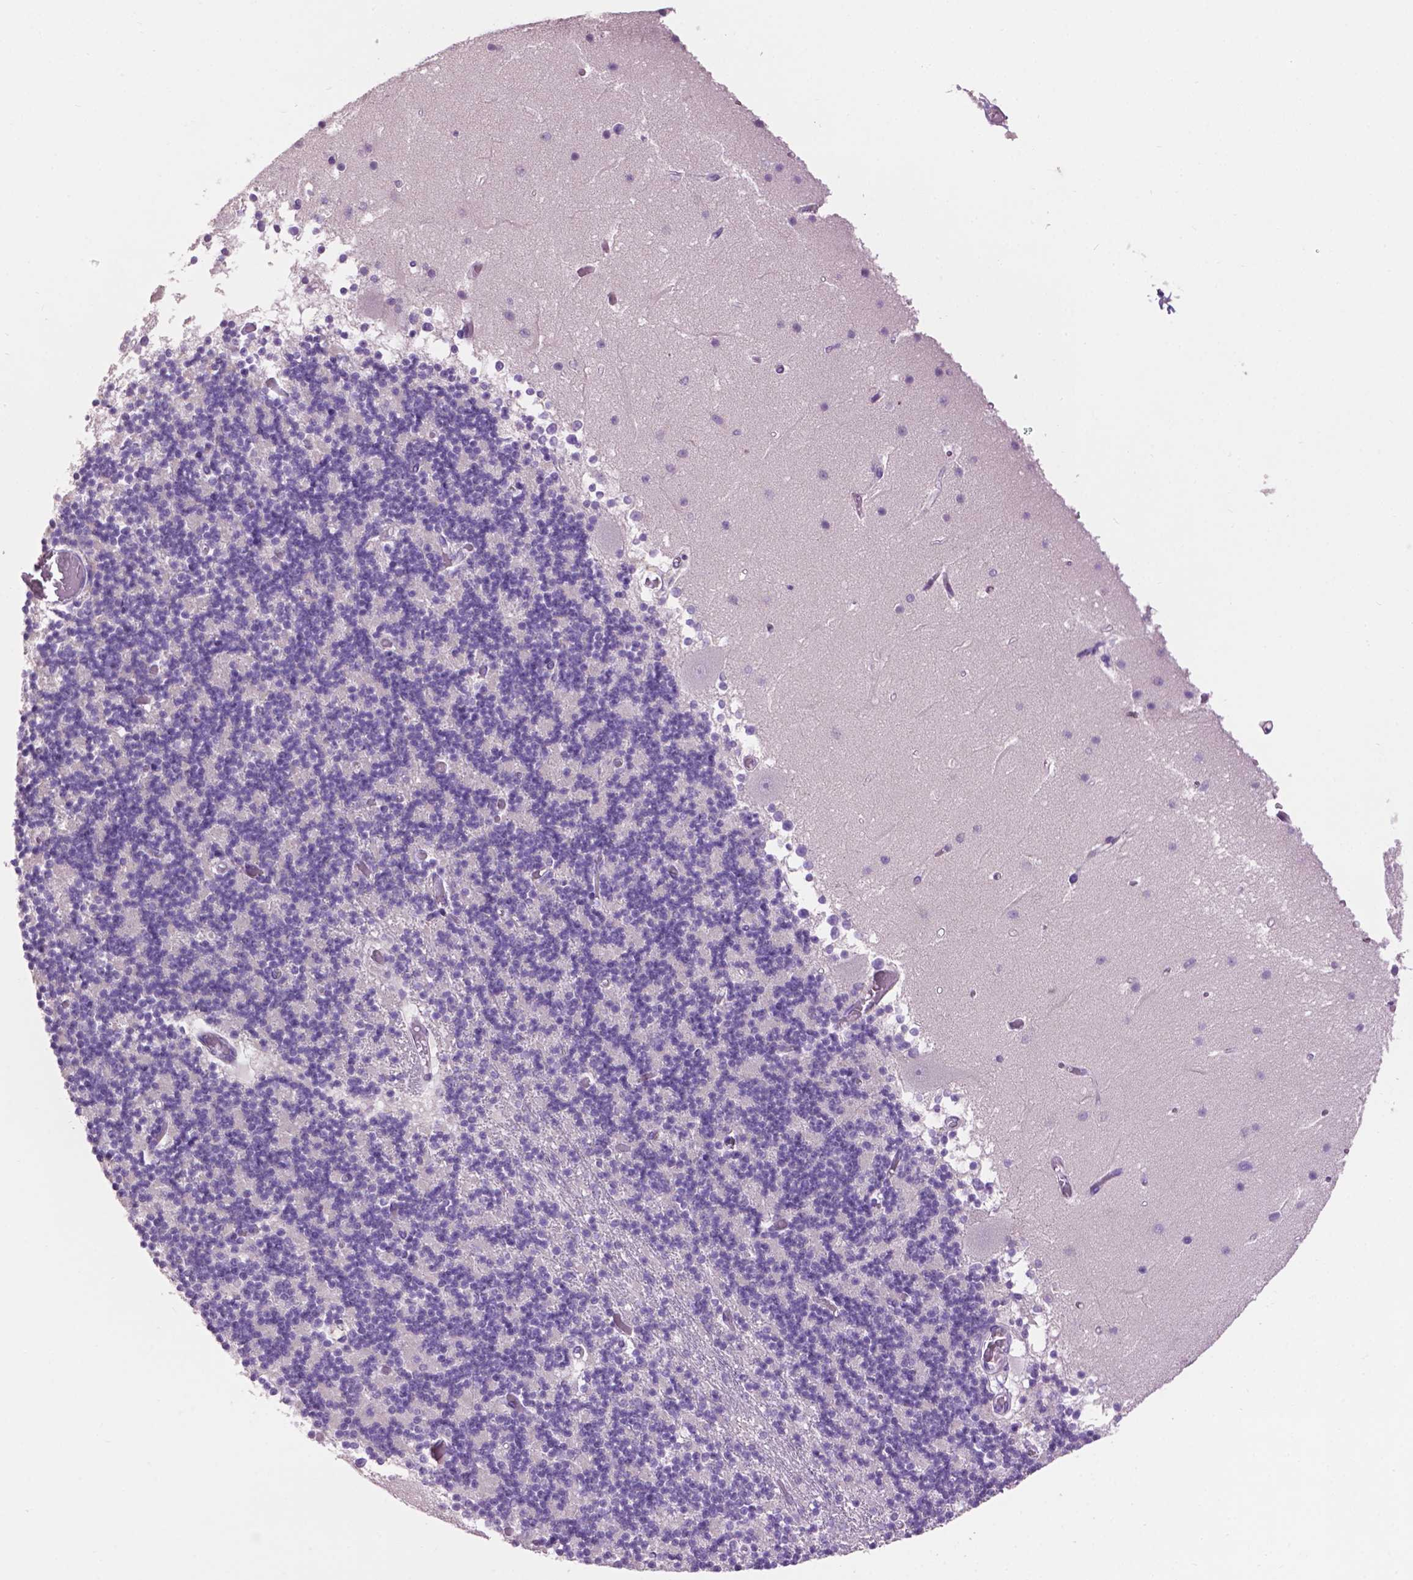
{"staining": {"intensity": "negative", "quantity": "none", "location": "none"}, "tissue": "cerebellum", "cell_type": "Cells in granular layer", "image_type": "normal", "snomed": [{"axis": "morphology", "description": "Normal tissue, NOS"}, {"axis": "topography", "description": "Cerebellum"}], "caption": "IHC image of unremarkable cerebellum stained for a protein (brown), which exhibits no staining in cells in granular layer. The staining was performed using DAB (3,3'-diaminobenzidine) to visualize the protein expression in brown, while the nuclei were stained in blue with hematoxylin (Magnification: 20x).", "gene": "CRYBA4", "patient": {"sex": "female", "age": 28}}